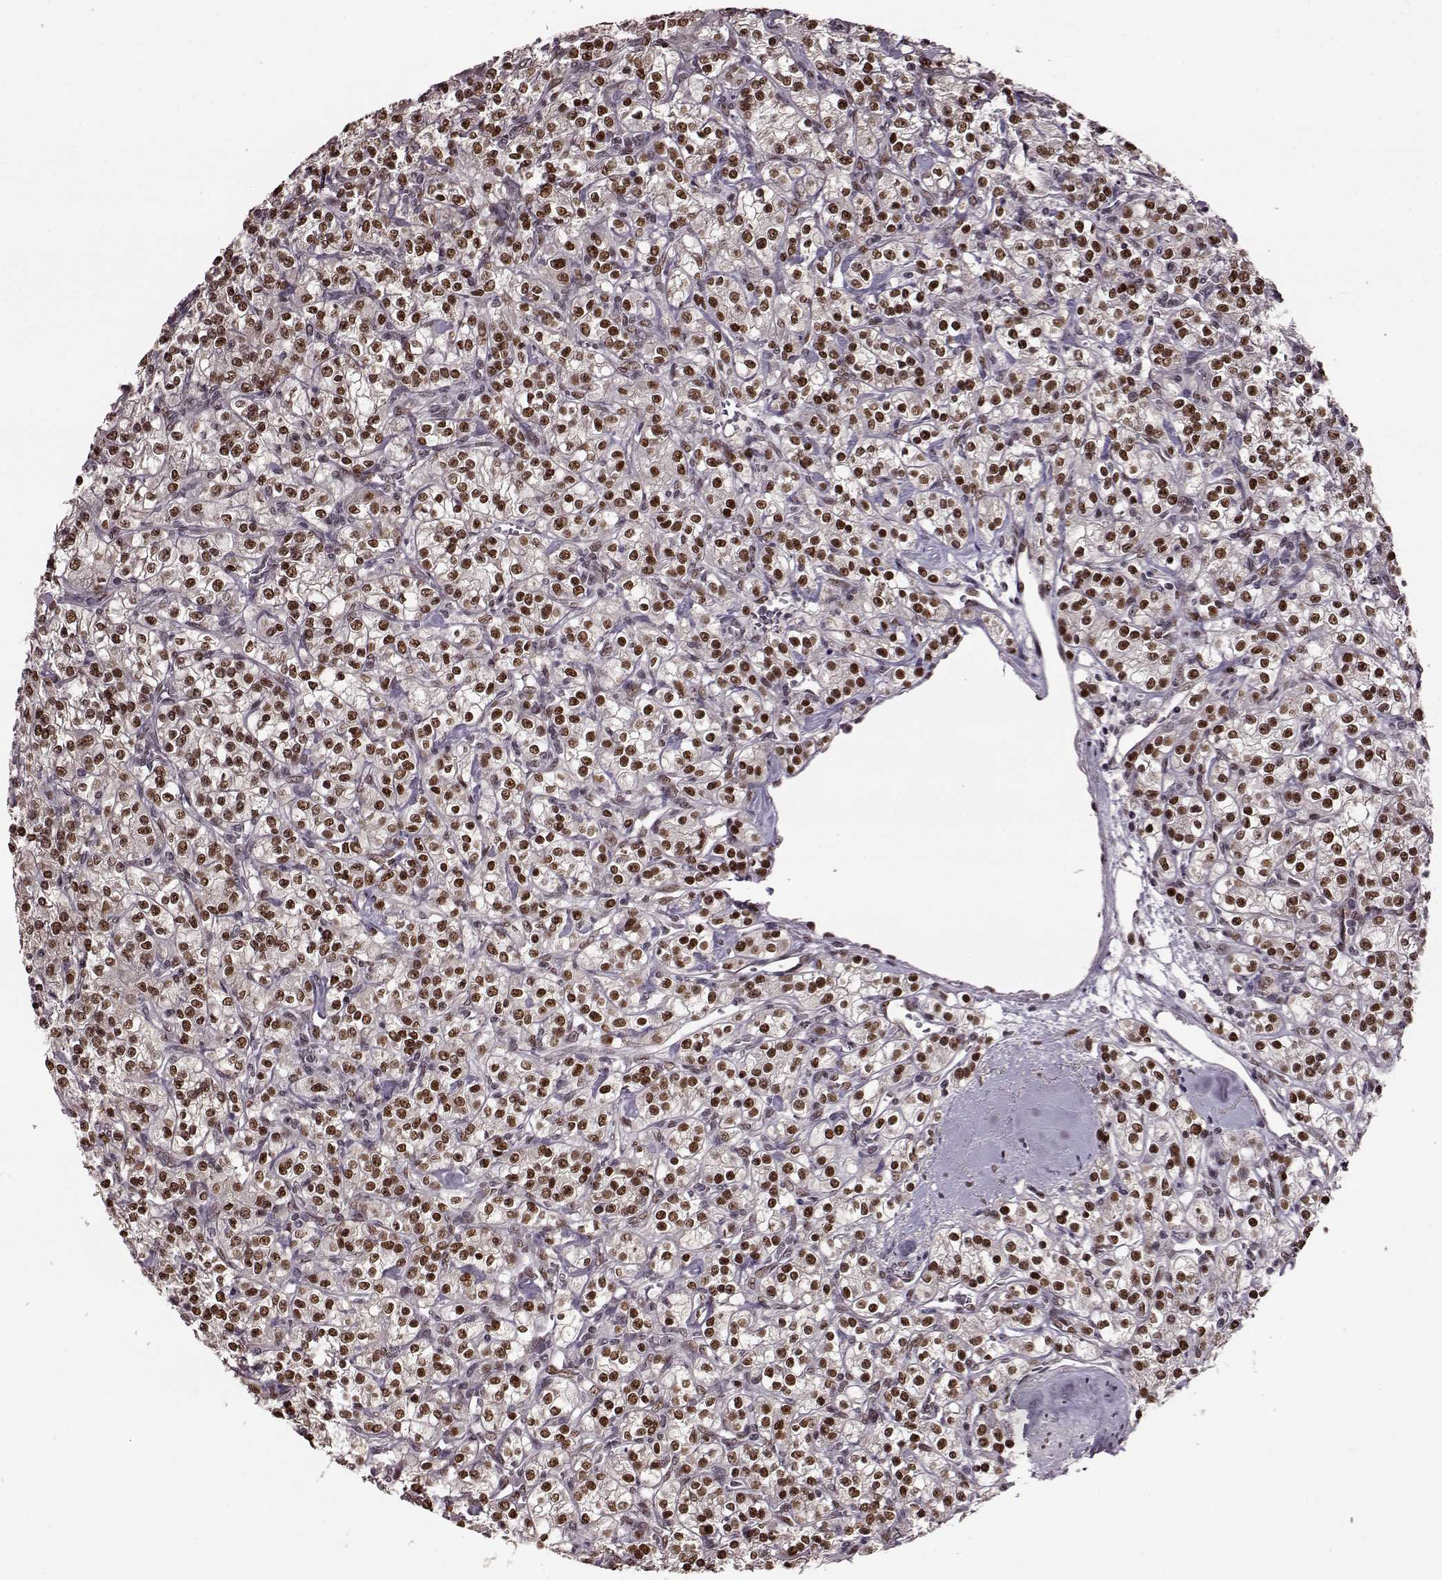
{"staining": {"intensity": "strong", "quantity": ">75%", "location": "nuclear"}, "tissue": "renal cancer", "cell_type": "Tumor cells", "image_type": "cancer", "snomed": [{"axis": "morphology", "description": "Adenocarcinoma, NOS"}, {"axis": "topography", "description": "Kidney"}], "caption": "A brown stain shows strong nuclear expression of a protein in renal cancer tumor cells.", "gene": "FTO", "patient": {"sex": "male", "age": 77}}